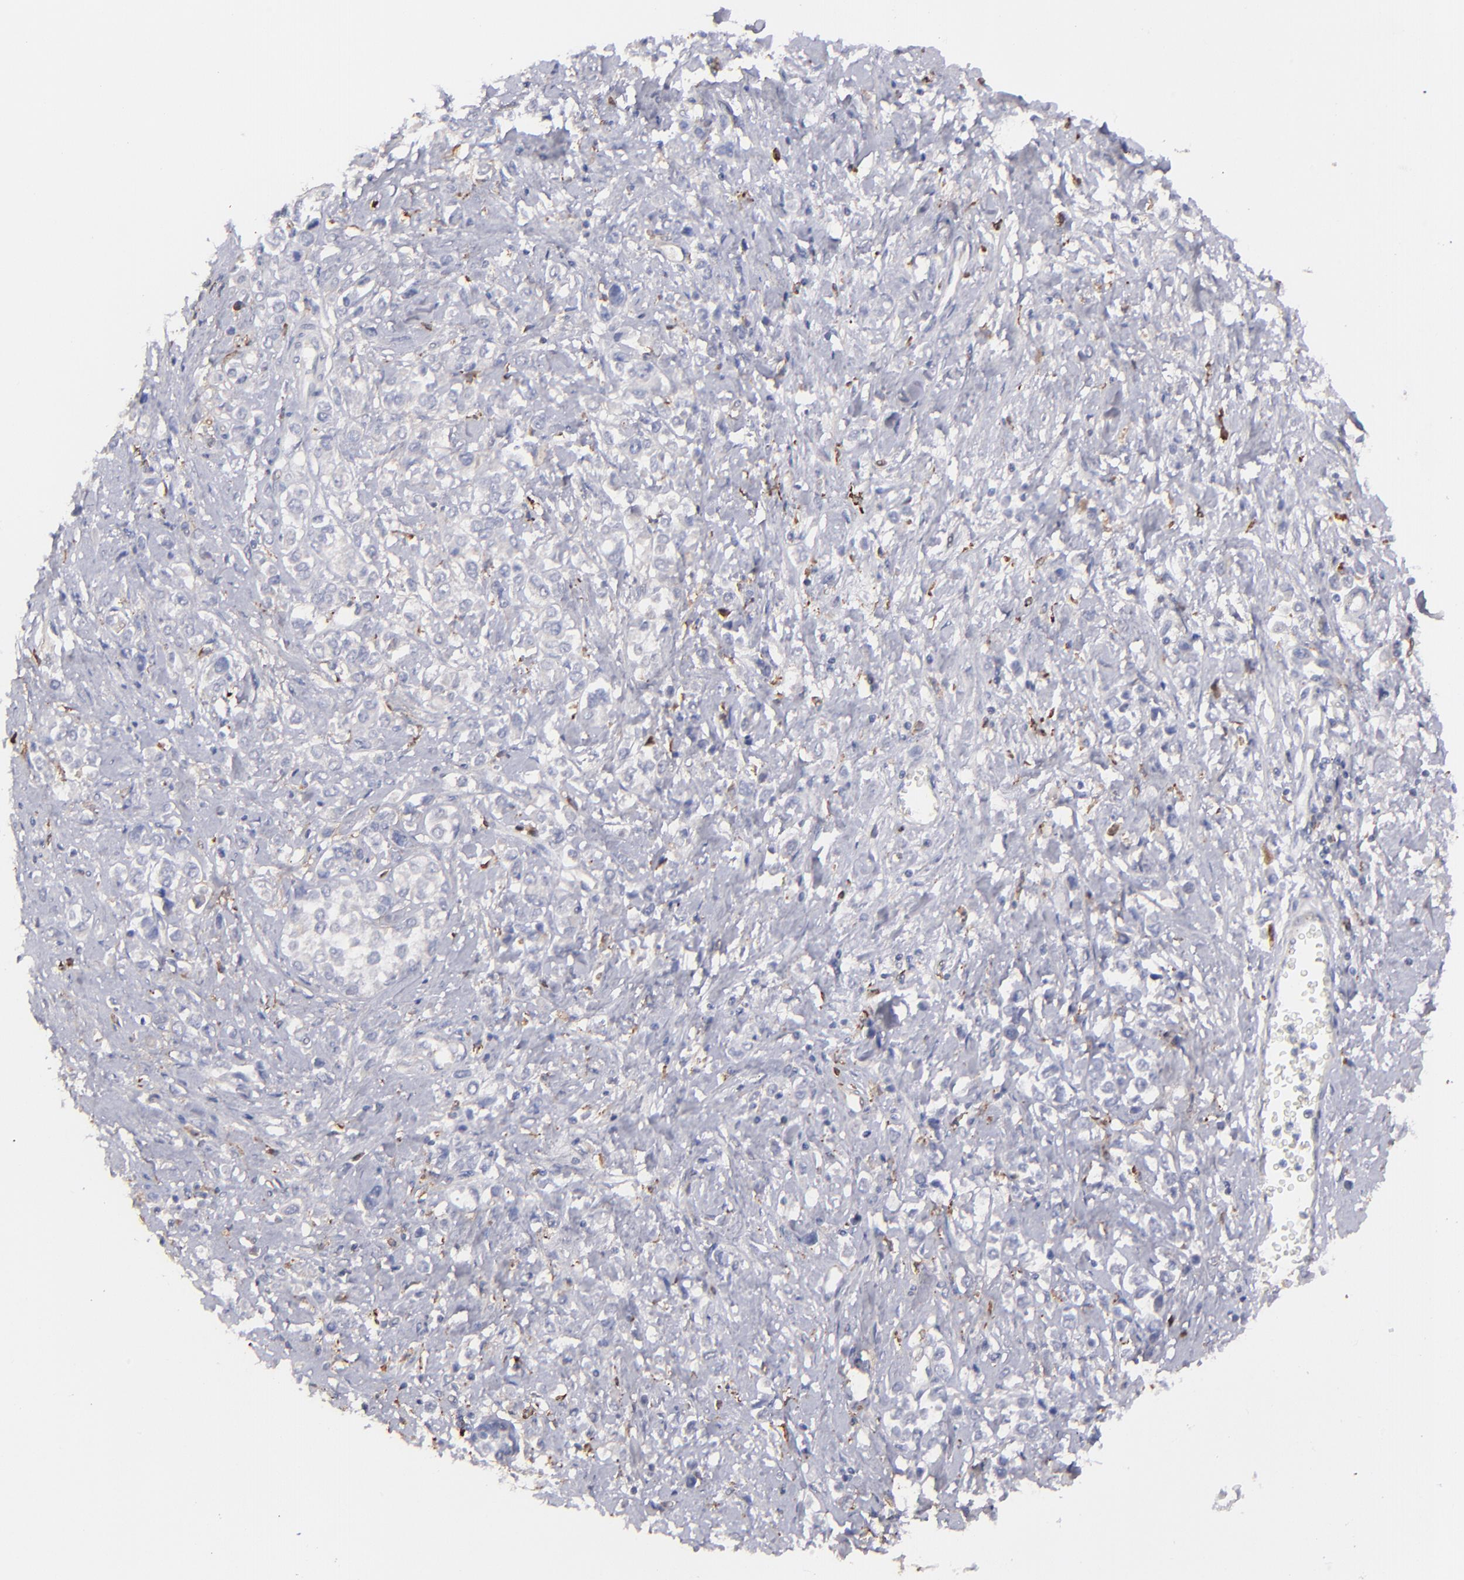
{"staining": {"intensity": "negative", "quantity": "none", "location": "none"}, "tissue": "stomach cancer", "cell_type": "Tumor cells", "image_type": "cancer", "snomed": [{"axis": "morphology", "description": "Adenocarcinoma, NOS"}, {"axis": "topography", "description": "Stomach, upper"}], "caption": "Immunohistochemical staining of stomach cancer (adenocarcinoma) displays no significant staining in tumor cells.", "gene": "C1QA", "patient": {"sex": "male", "age": 76}}